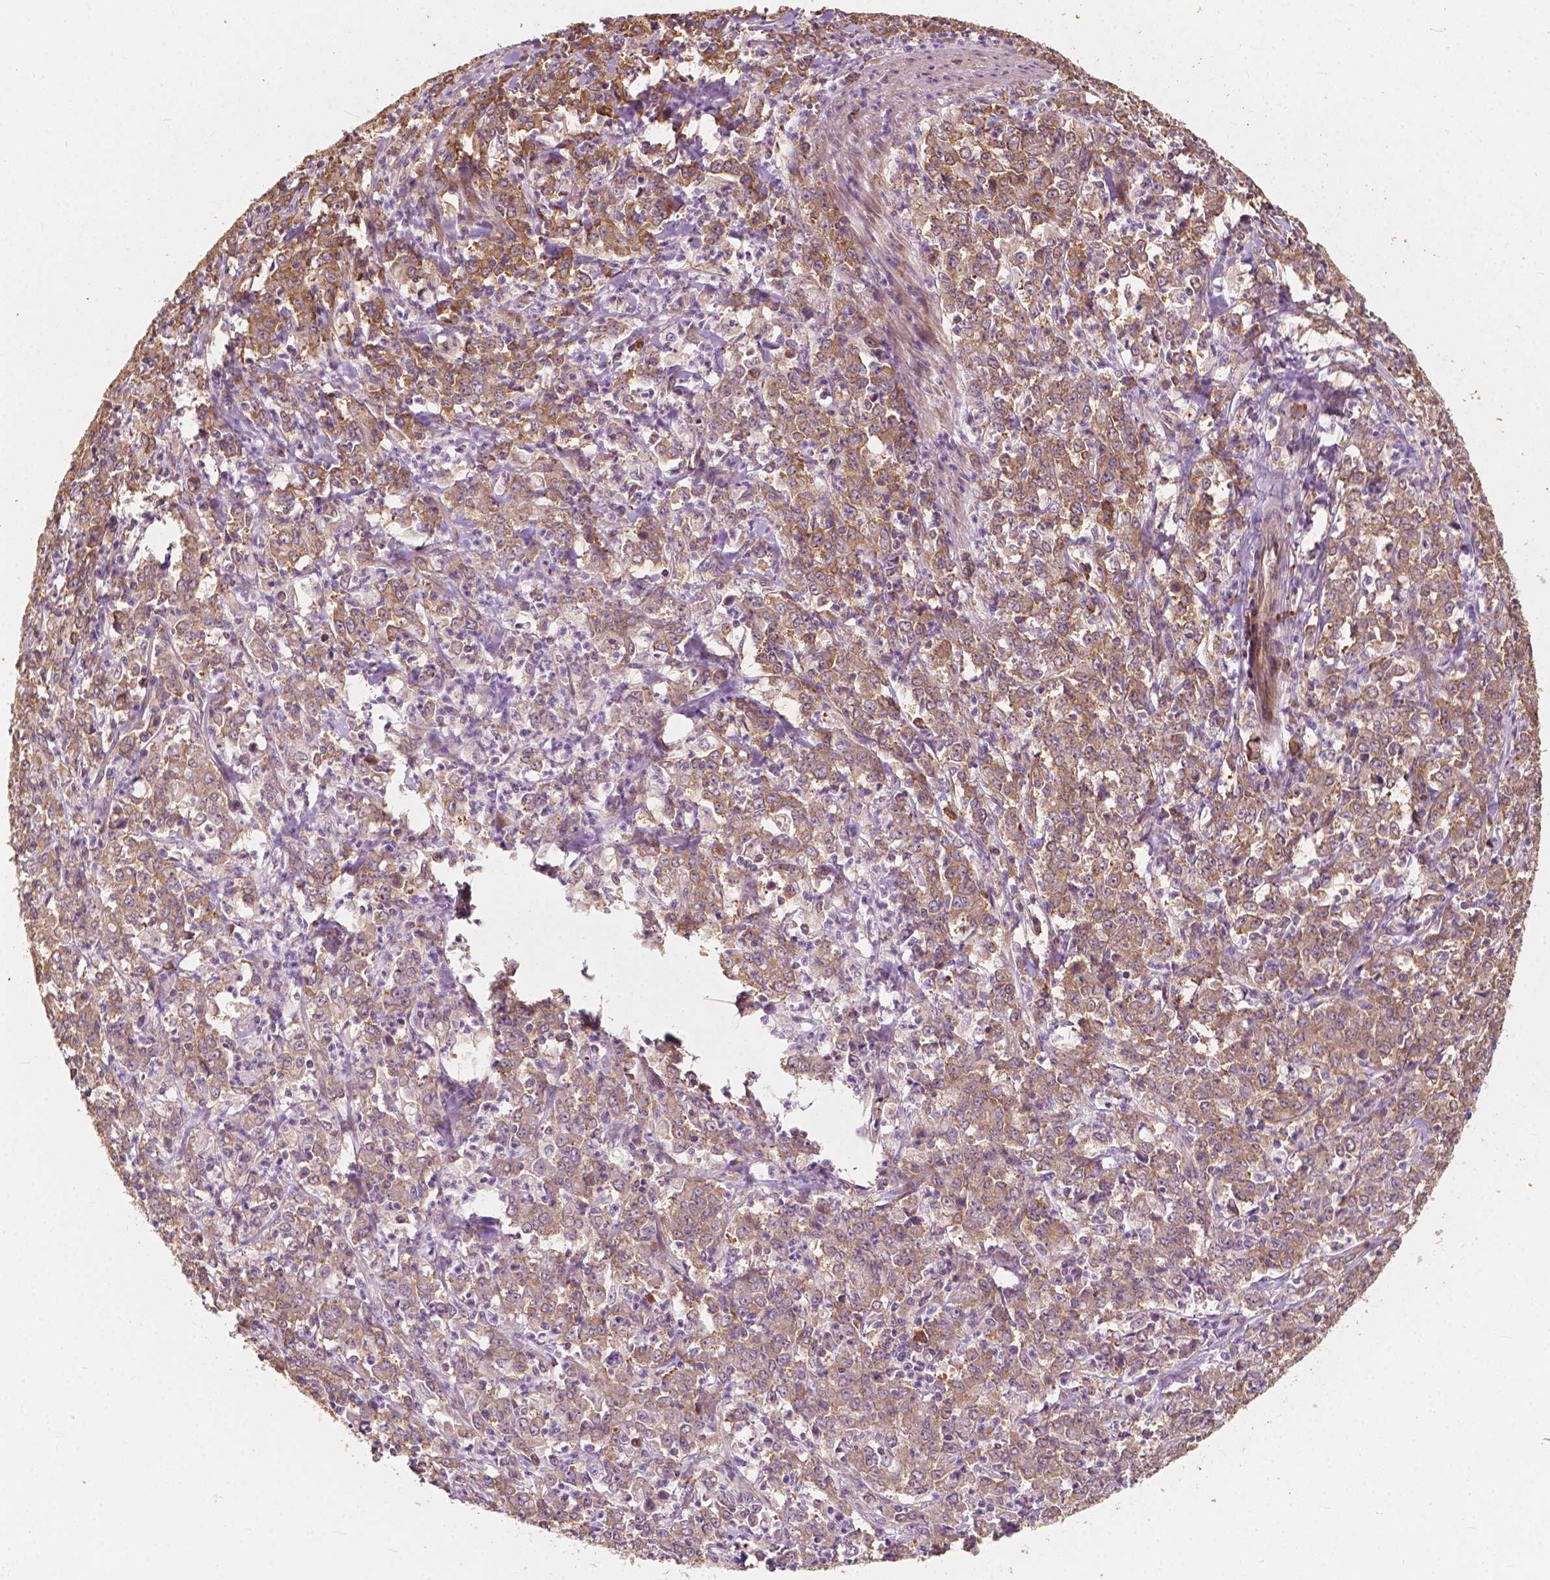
{"staining": {"intensity": "moderate", "quantity": ">75%", "location": "cytoplasmic/membranous"}, "tissue": "stomach cancer", "cell_type": "Tumor cells", "image_type": "cancer", "snomed": [{"axis": "morphology", "description": "Adenocarcinoma, NOS"}, {"axis": "topography", "description": "Stomach, lower"}], "caption": "Immunohistochemistry (IHC) (DAB) staining of stomach adenocarcinoma reveals moderate cytoplasmic/membranous protein positivity in approximately >75% of tumor cells.", "gene": "G3BP1", "patient": {"sex": "female", "age": 71}}